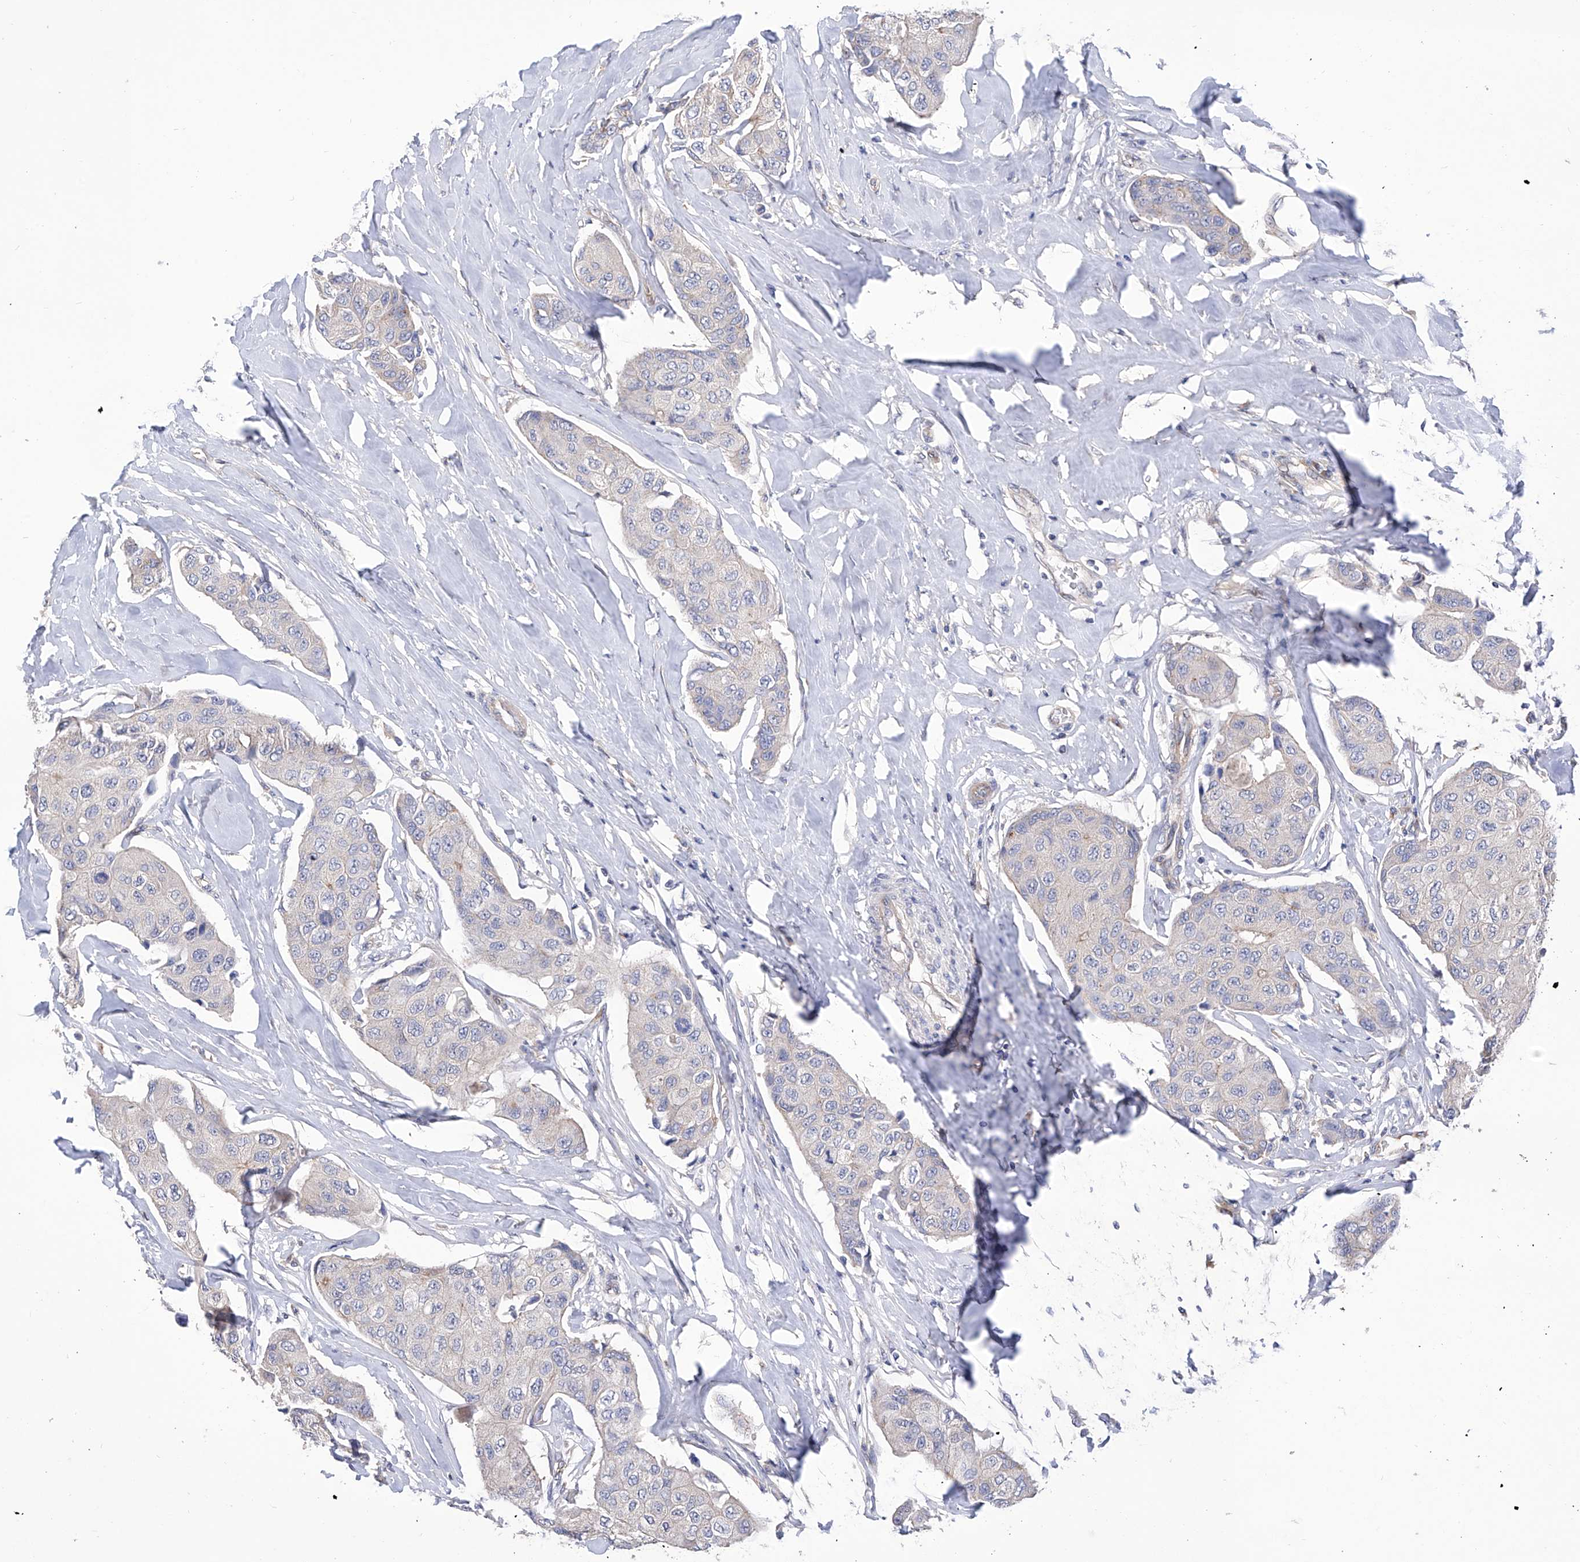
{"staining": {"intensity": "negative", "quantity": "none", "location": "none"}, "tissue": "breast cancer", "cell_type": "Tumor cells", "image_type": "cancer", "snomed": [{"axis": "morphology", "description": "Duct carcinoma"}, {"axis": "topography", "description": "Breast"}], "caption": "This is an immunohistochemistry image of human breast cancer. There is no staining in tumor cells.", "gene": "TJAP1", "patient": {"sex": "female", "age": 80}}